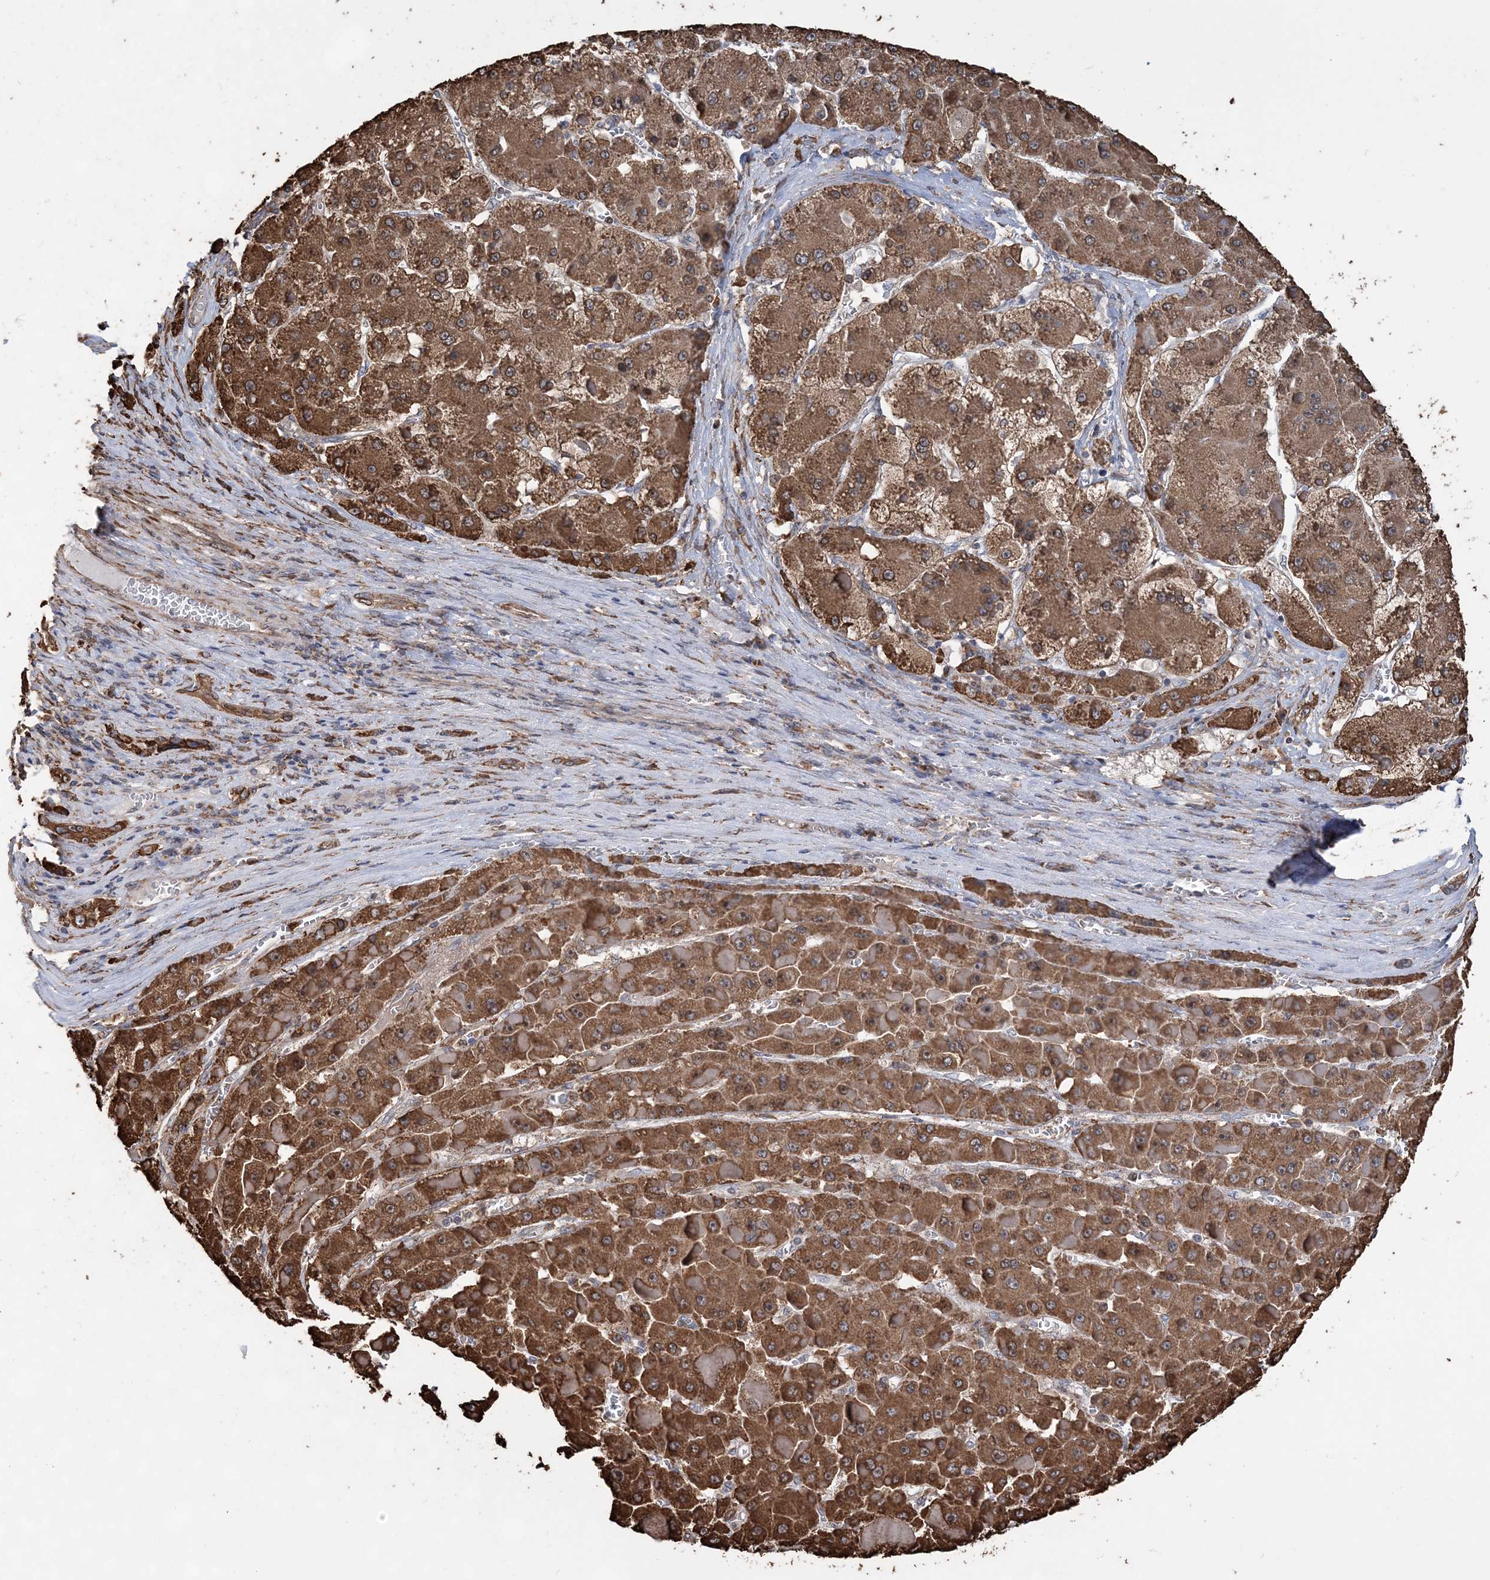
{"staining": {"intensity": "moderate", "quantity": ">75%", "location": "cytoplasmic/membranous"}, "tissue": "liver cancer", "cell_type": "Tumor cells", "image_type": "cancer", "snomed": [{"axis": "morphology", "description": "Carcinoma, Hepatocellular, NOS"}, {"axis": "topography", "description": "Liver"}], "caption": "Hepatocellular carcinoma (liver) stained for a protein (brown) displays moderate cytoplasmic/membranous positive positivity in about >75% of tumor cells.", "gene": "WDR12", "patient": {"sex": "female", "age": 73}}